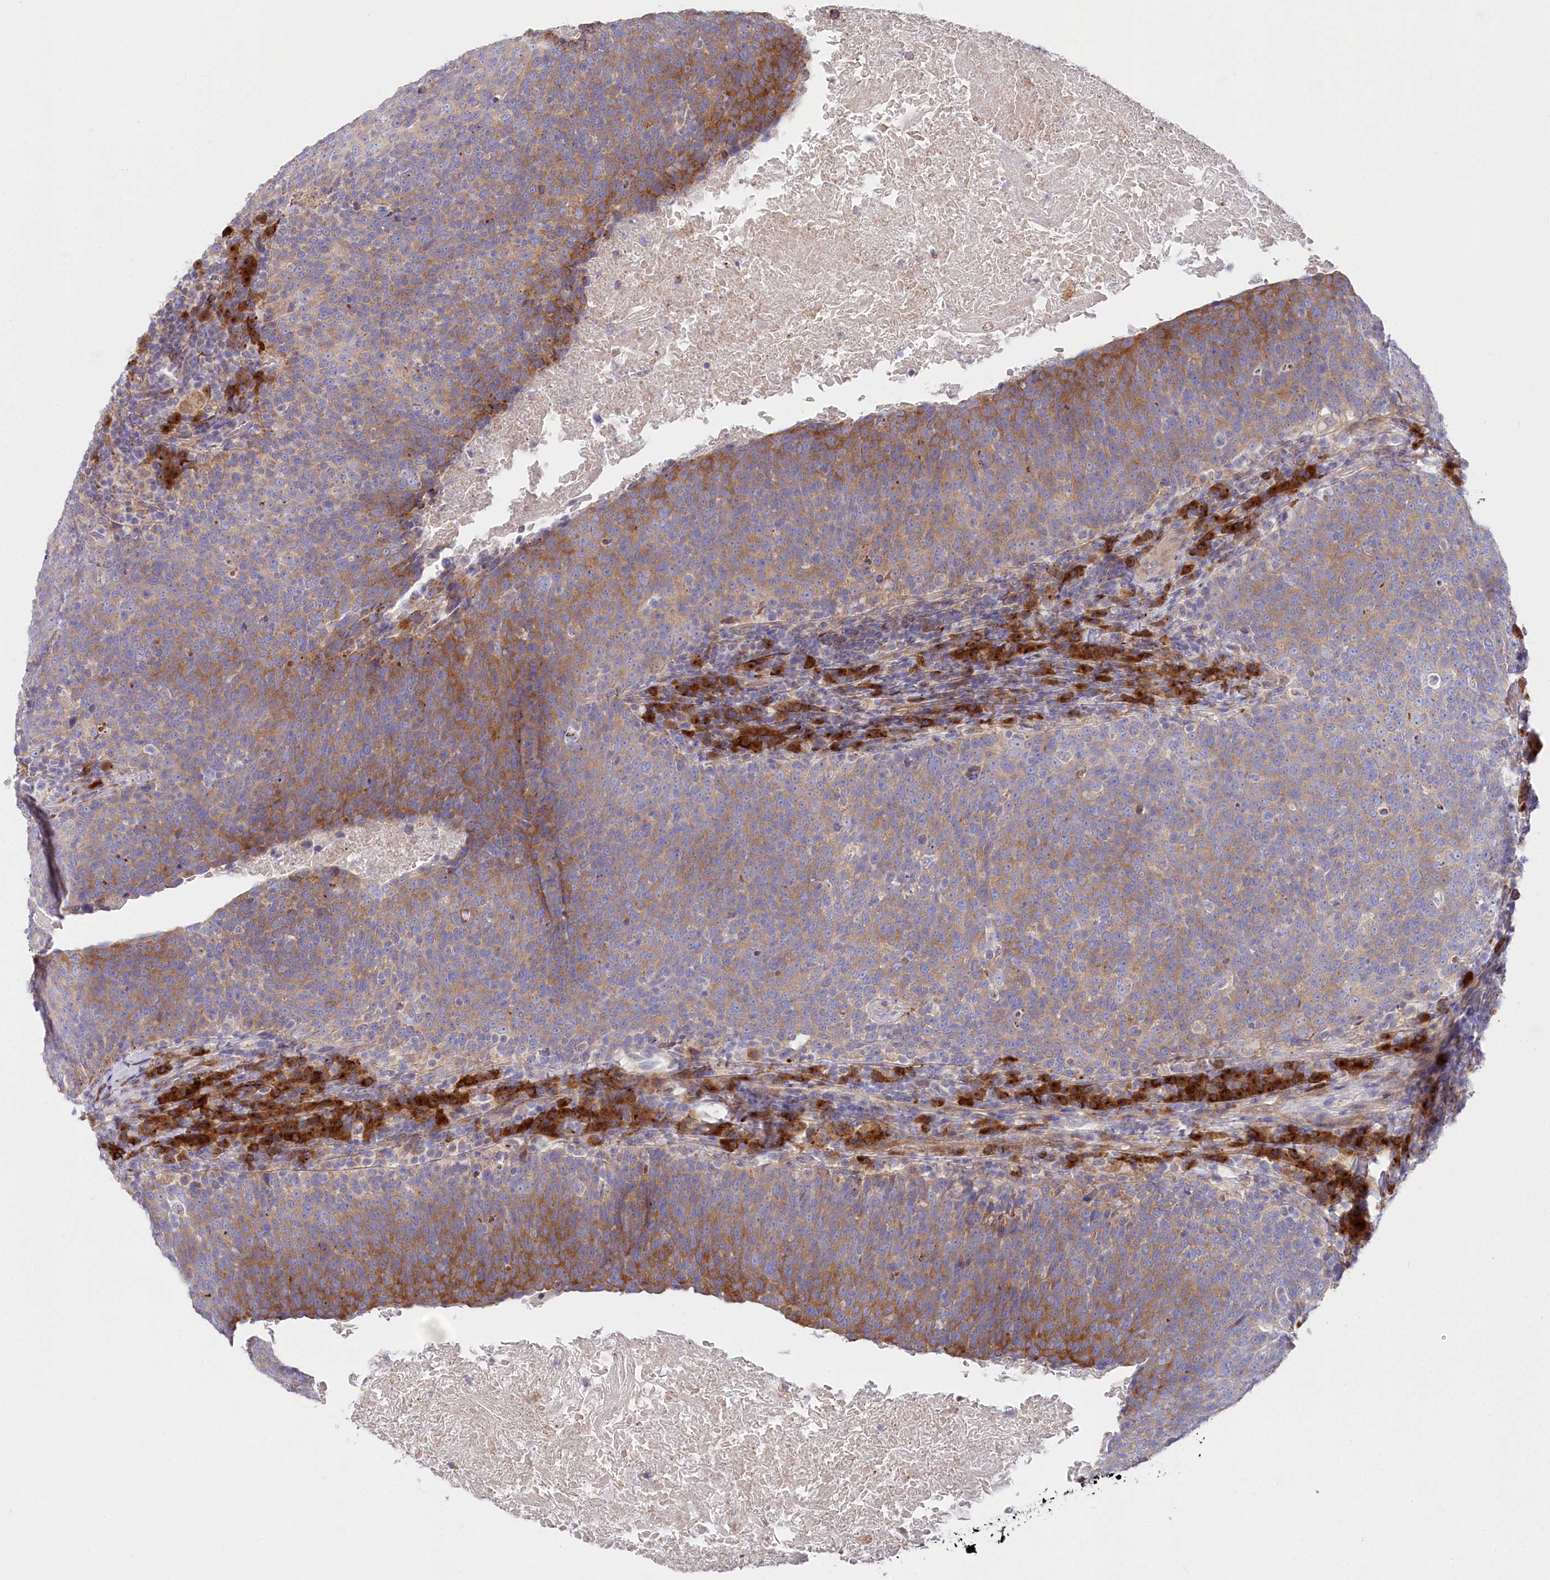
{"staining": {"intensity": "moderate", "quantity": ">75%", "location": "cytoplasmic/membranous"}, "tissue": "head and neck cancer", "cell_type": "Tumor cells", "image_type": "cancer", "snomed": [{"axis": "morphology", "description": "Squamous cell carcinoma, NOS"}, {"axis": "morphology", "description": "Squamous cell carcinoma, metastatic, NOS"}, {"axis": "topography", "description": "Lymph node"}, {"axis": "topography", "description": "Head-Neck"}], "caption": "Immunohistochemical staining of head and neck cancer (metastatic squamous cell carcinoma) shows medium levels of moderate cytoplasmic/membranous staining in approximately >75% of tumor cells.", "gene": "POGLUT1", "patient": {"sex": "male", "age": 62}}